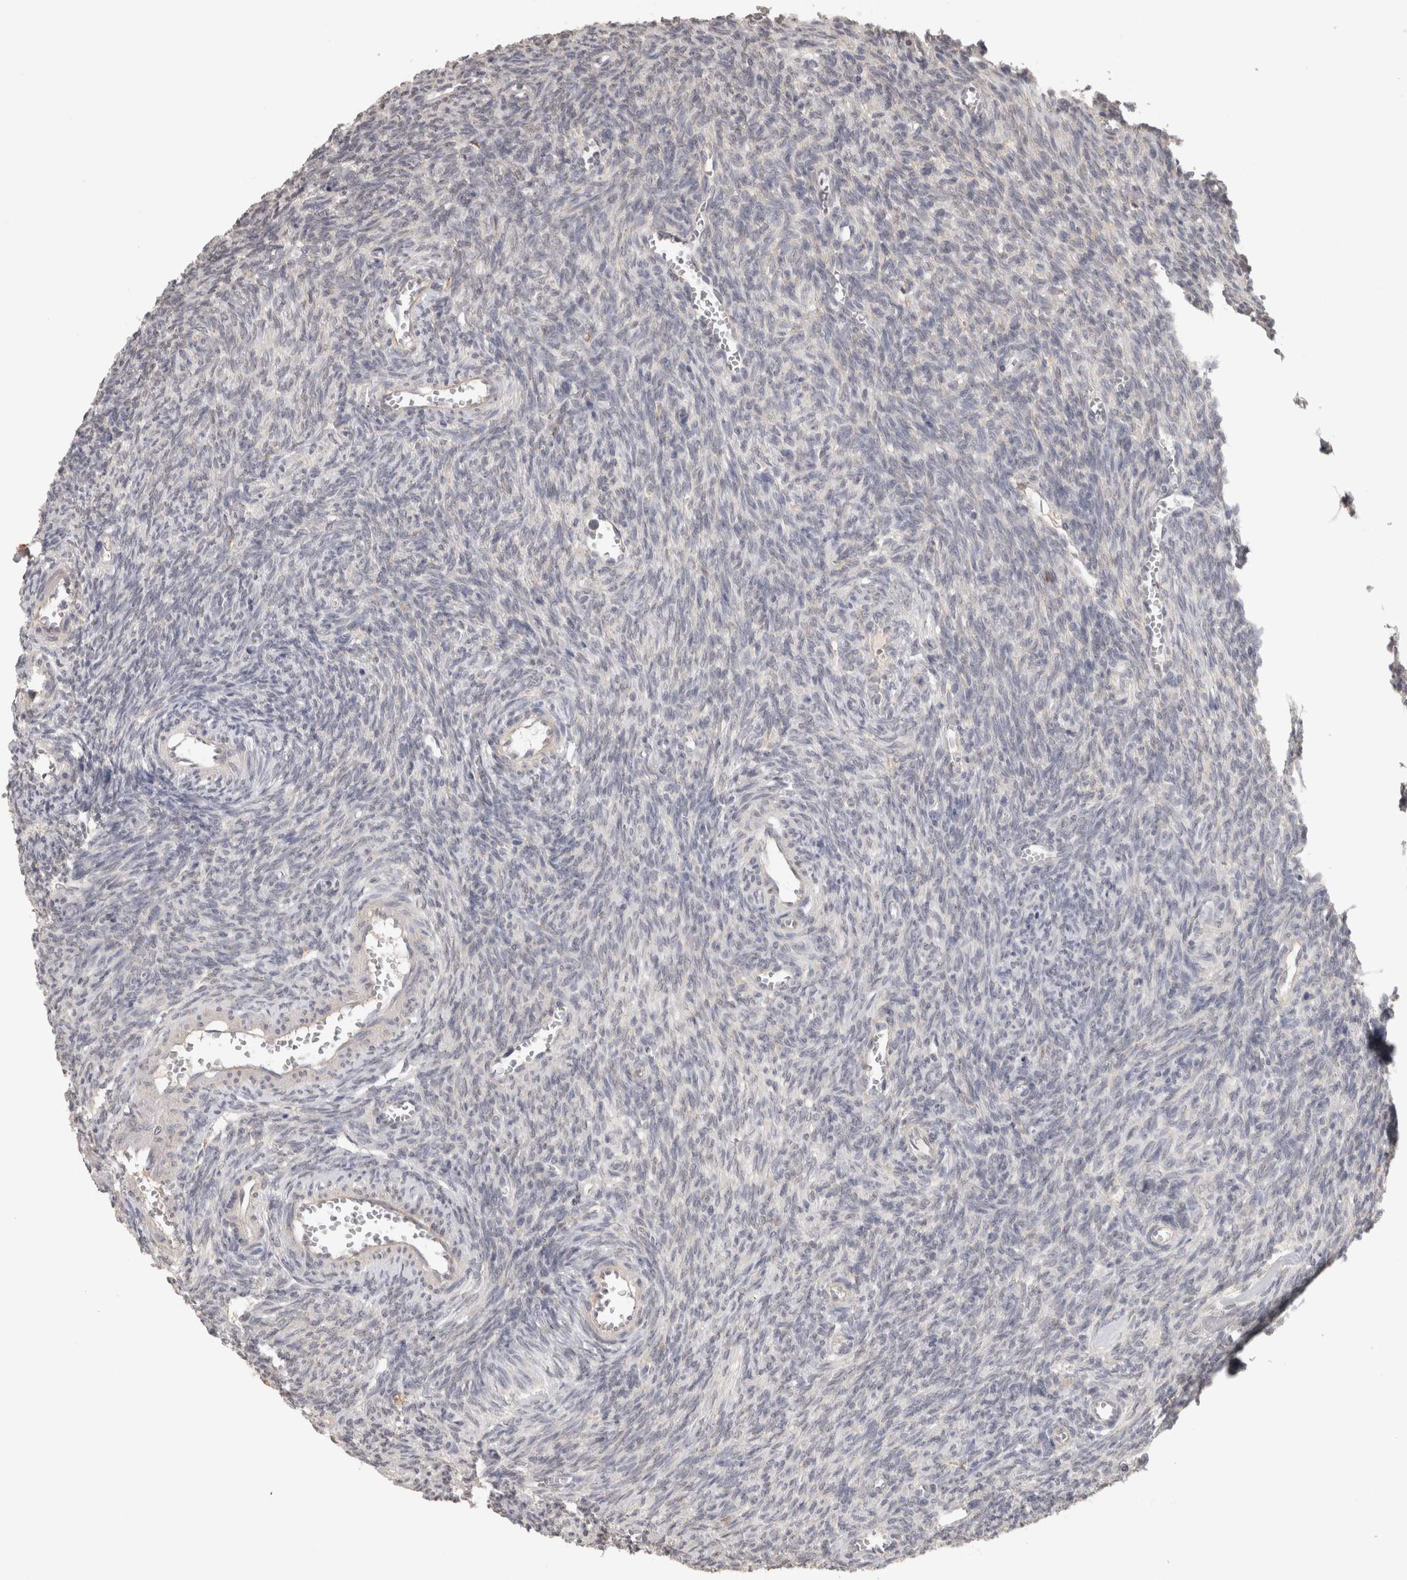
{"staining": {"intensity": "negative", "quantity": "none", "location": "none"}, "tissue": "ovary", "cell_type": "Follicle cells", "image_type": "normal", "snomed": [{"axis": "morphology", "description": "Normal tissue, NOS"}, {"axis": "topography", "description": "Ovary"}], "caption": "Immunohistochemistry of unremarkable ovary reveals no staining in follicle cells. The staining is performed using DAB brown chromogen with nuclei counter-stained in using hematoxylin.", "gene": "HAVCR2", "patient": {"sex": "female", "age": 27}}